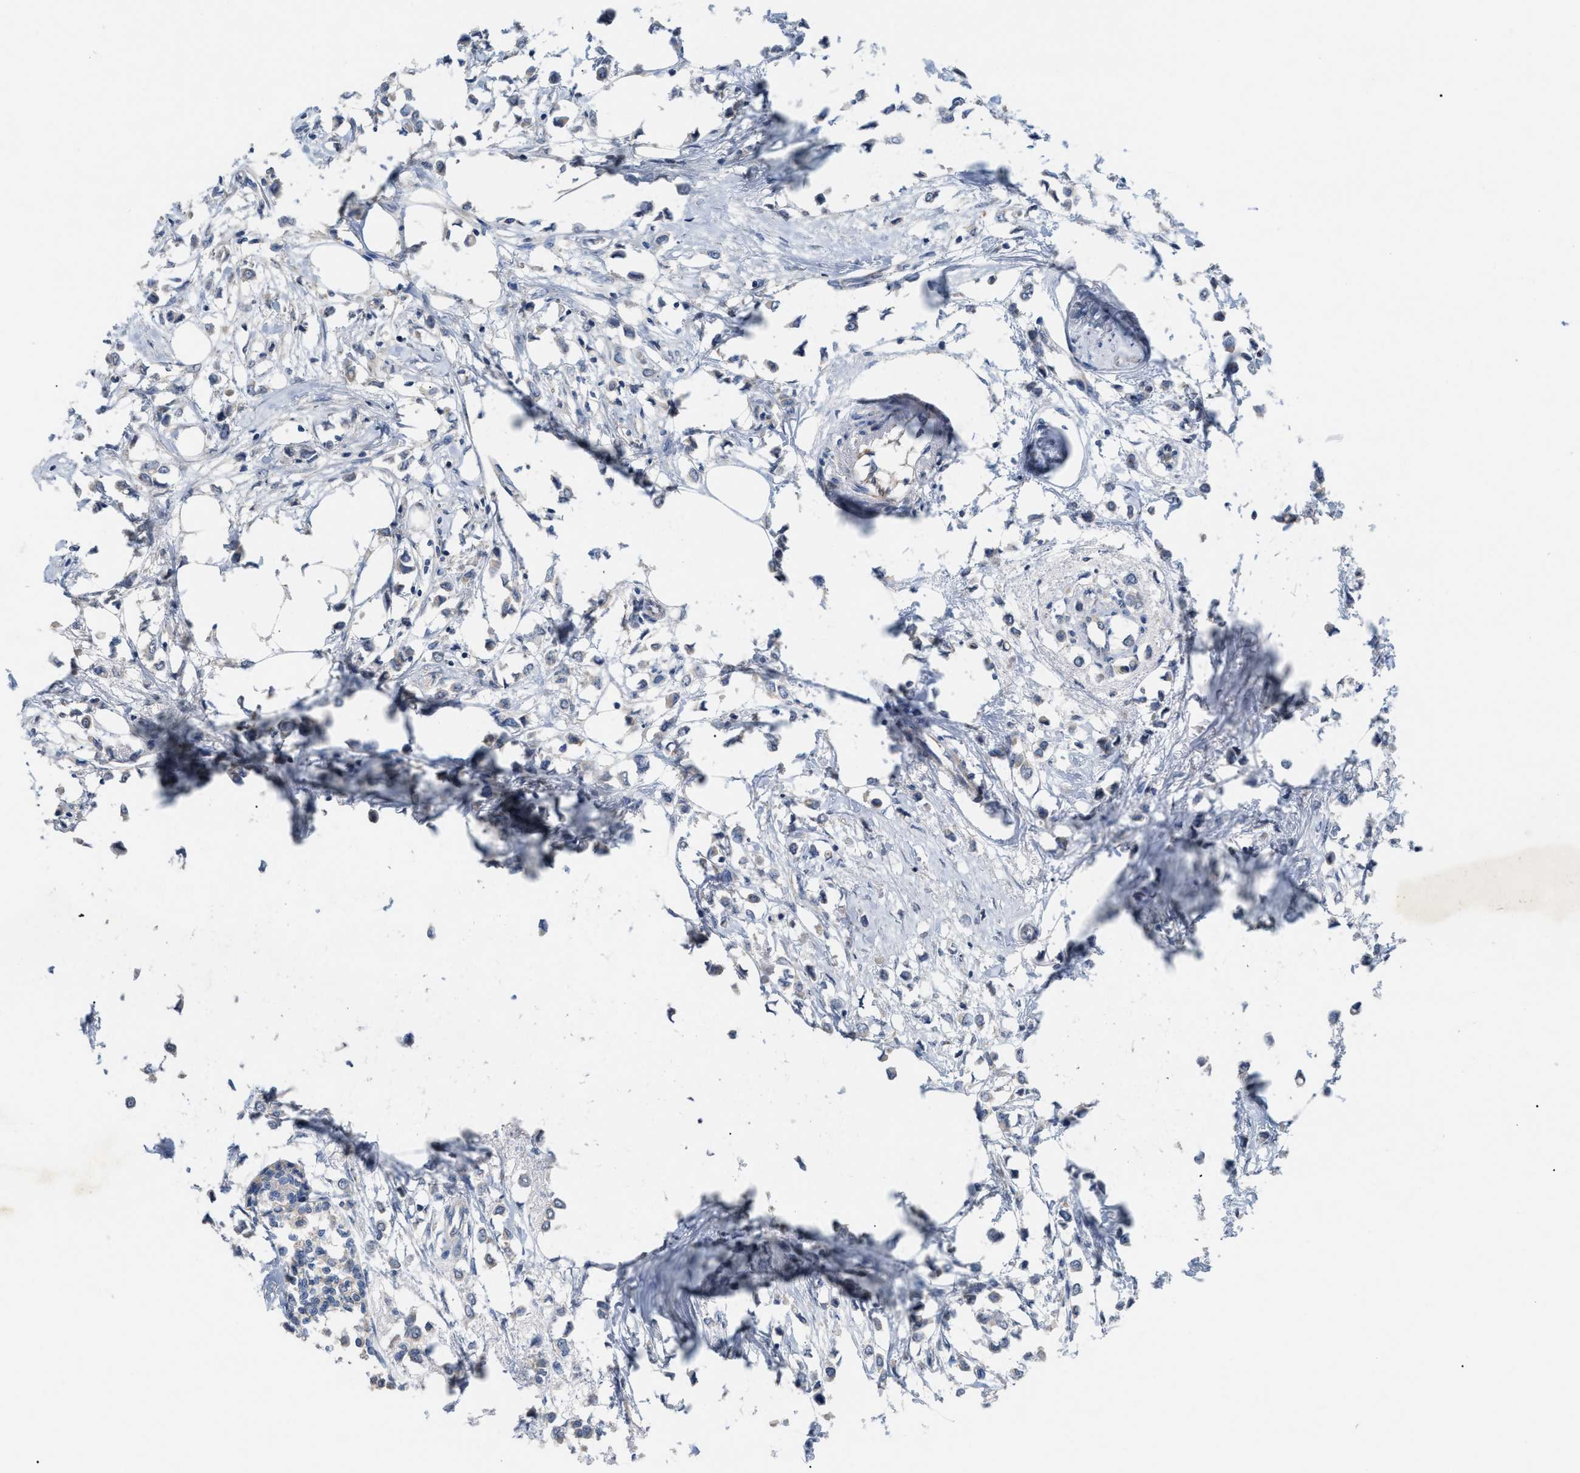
{"staining": {"intensity": "weak", "quantity": "<25%", "location": "cytoplasmic/membranous"}, "tissue": "breast cancer", "cell_type": "Tumor cells", "image_type": "cancer", "snomed": [{"axis": "morphology", "description": "Lobular carcinoma"}, {"axis": "topography", "description": "Breast"}], "caption": "Tumor cells show no significant expression in lobular carcinoma (breast).", "gene": "DHX58", "patient": {"sex": "female", "age": 51}}